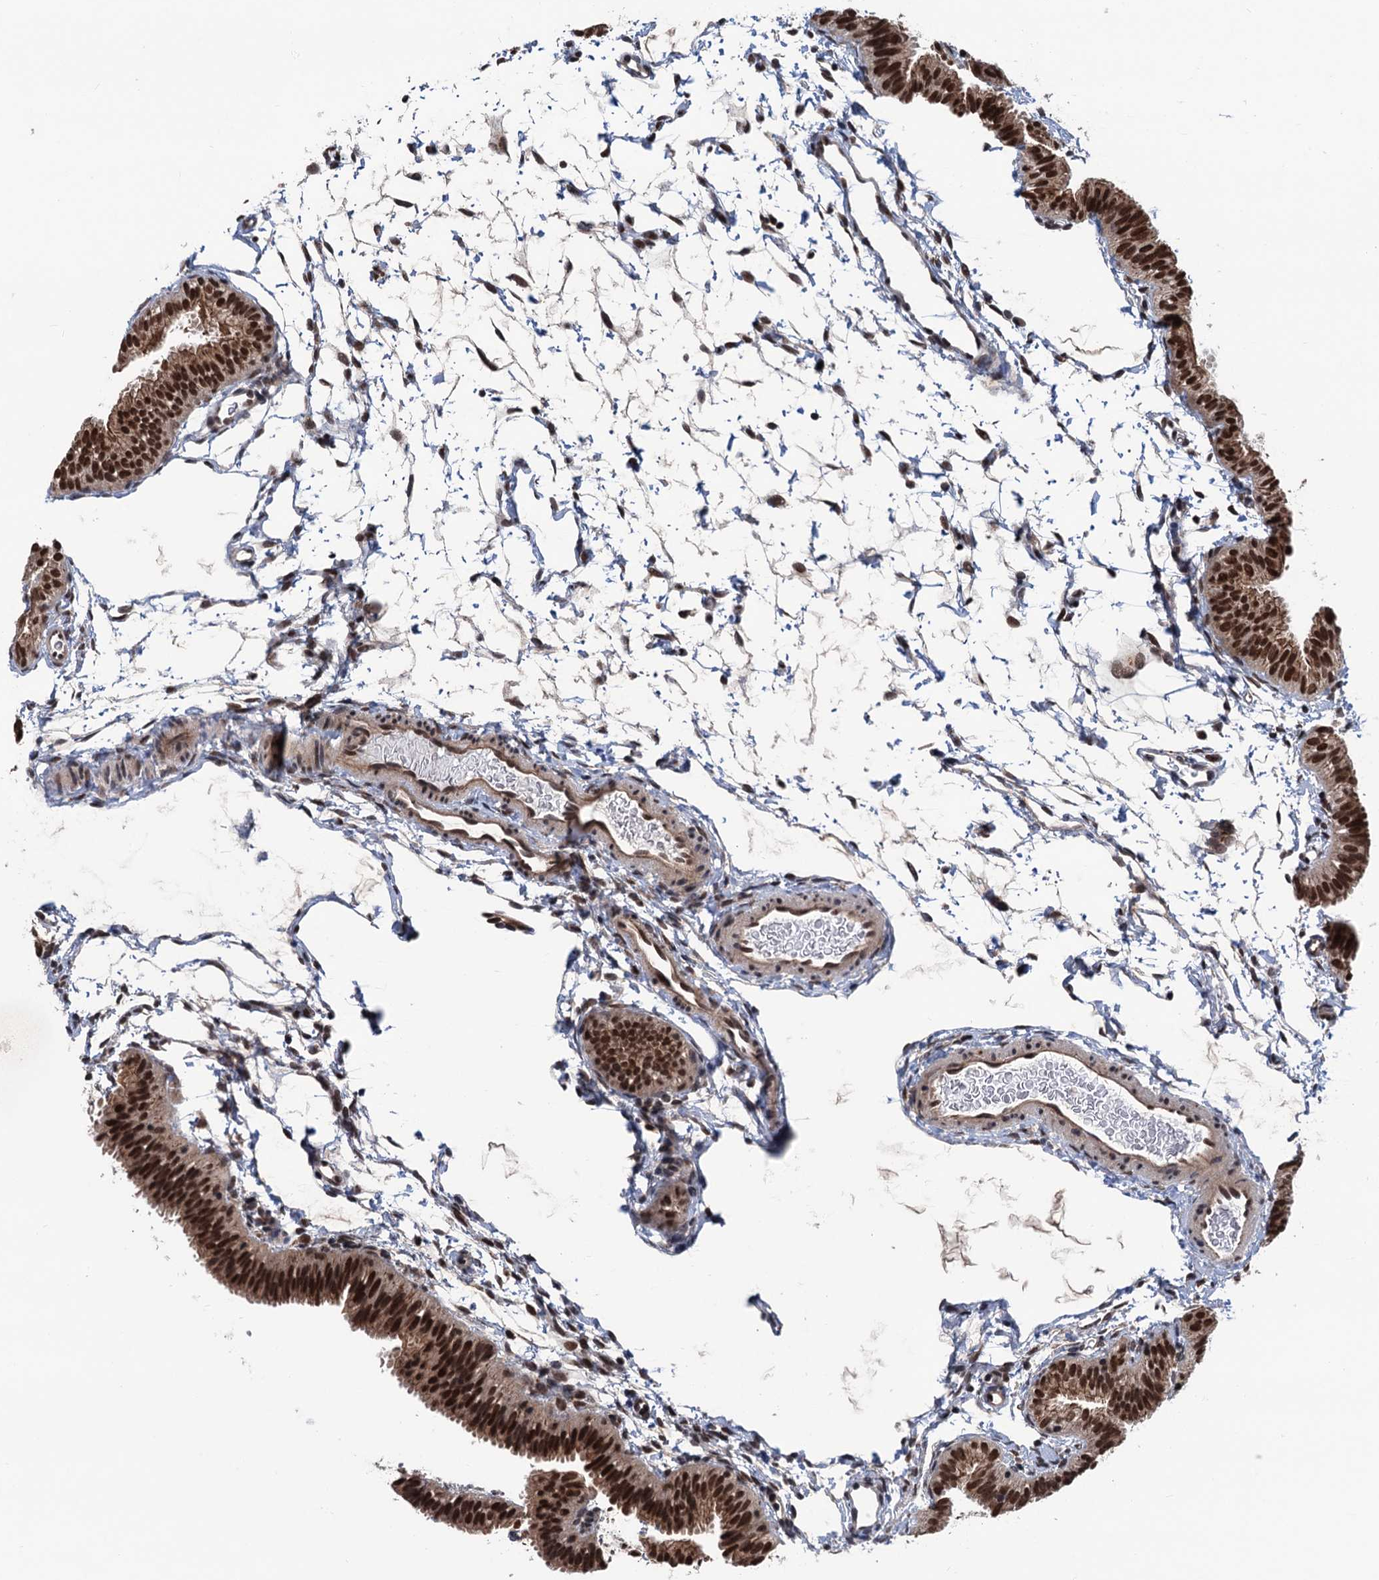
{"staining": {"intensity": "strong", "quantity": ">75%", "location": "nuclear"}, "tissue": "fallopian tube", "cell_type": "Glandular cells", "image_type": "normal", "snomed": [{"axis": "morphology", "description": "Normal tissue, NOS"}, {"axis": "topography", "description": "Fallopian tube"}], "caption": "Fallopian tube stained with IHC shows strong nuclear expression in about >75% of glandular cells.", "gene": "RASSF4", "patient": {"sex": "female", "age": 35}}